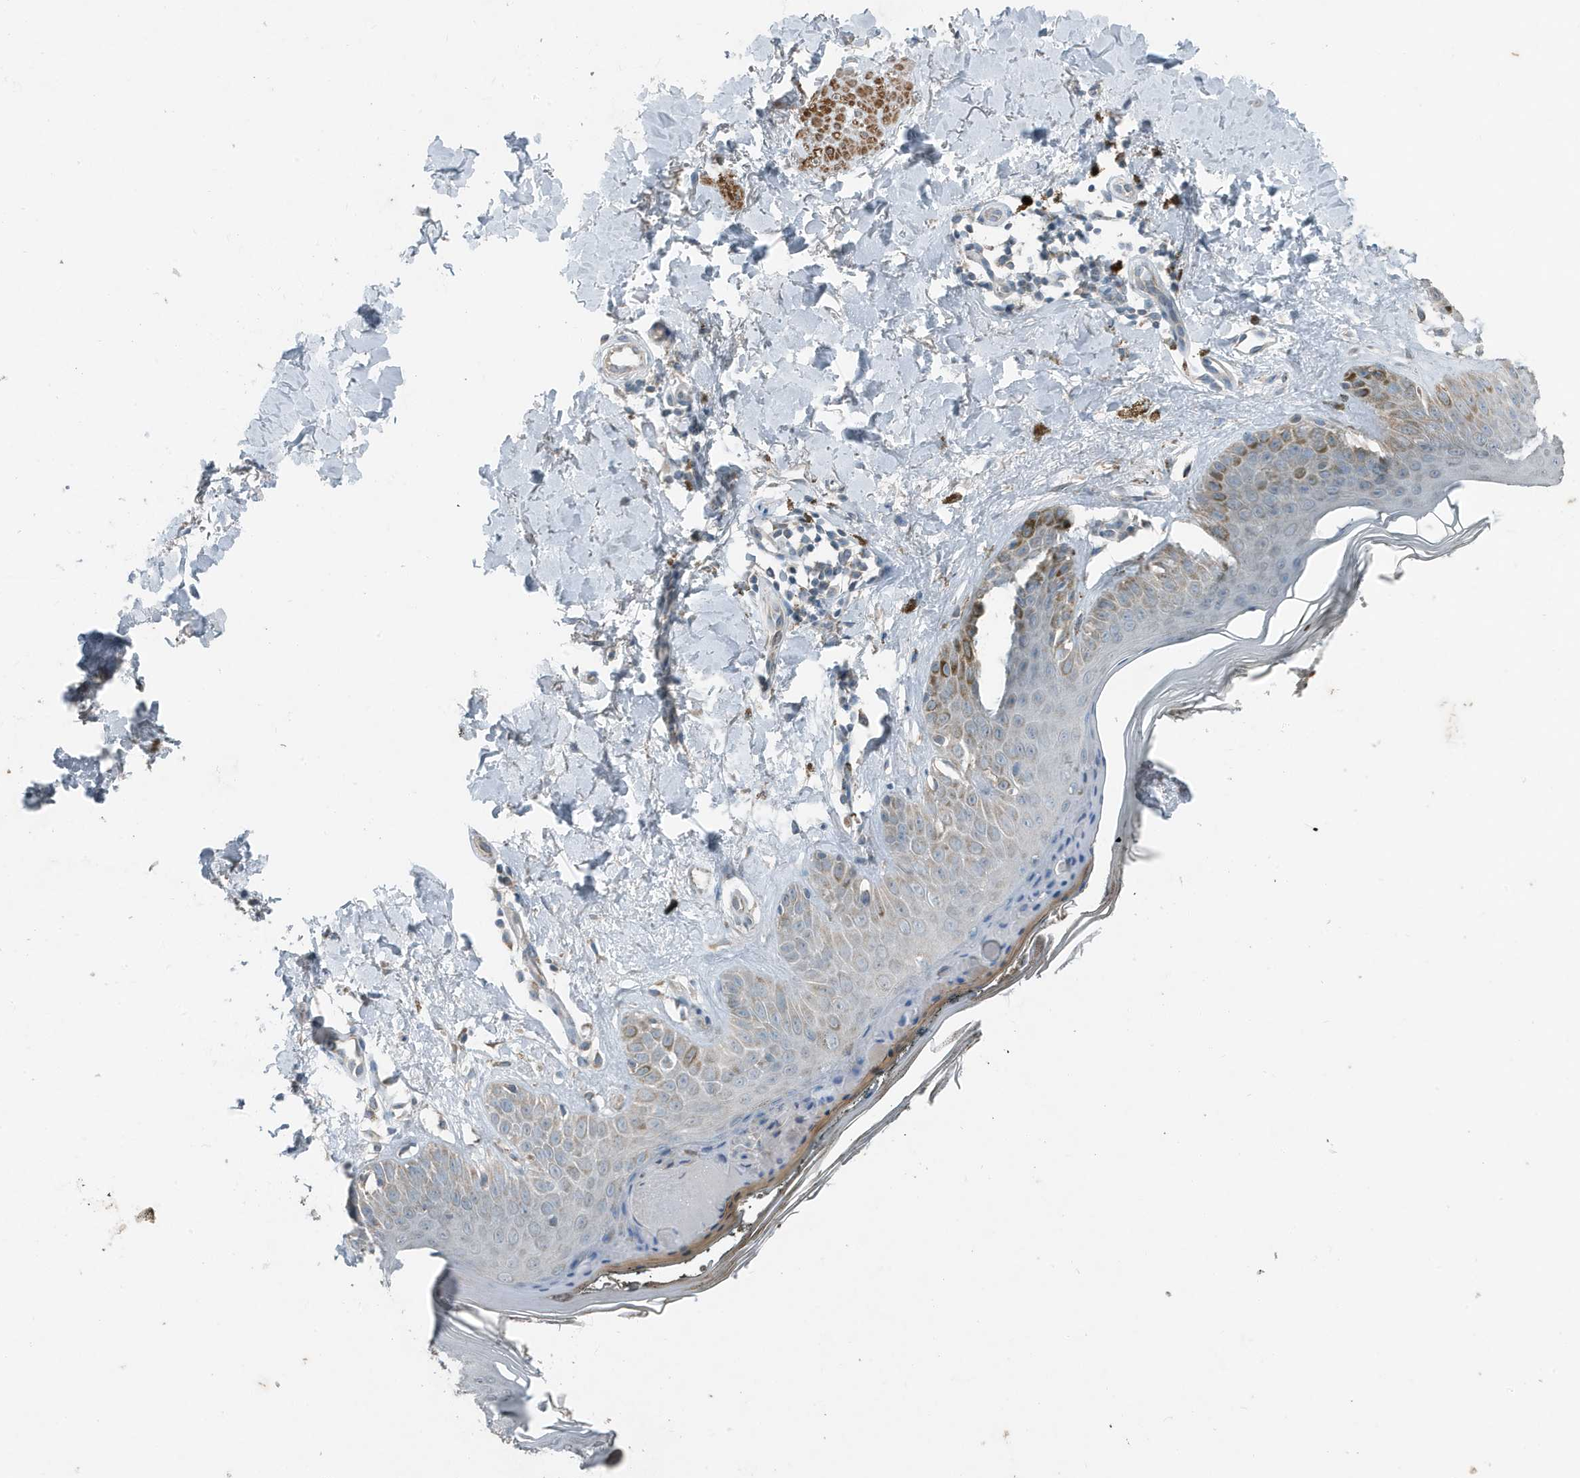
{"staining": {"intensity": "weak", "quantity": ">75%", "location": "cytoplasmic/membranous"}, "tissue": "skin", "cell_type": "Fibroblasts", "image_type": "normal", "snomed": [{"axis": "morphology", "description": "Normal tissue, NOS"}, {"axis": "topography", "description": "Skin"}], "caption": "Brown immunohistochemical staining in benign skin reveals weak cytoplasmic/membranous staining in approximately >75% of fibroblasts.", "gene": "MT", "patient": {"sex": "female", "age": 64}}